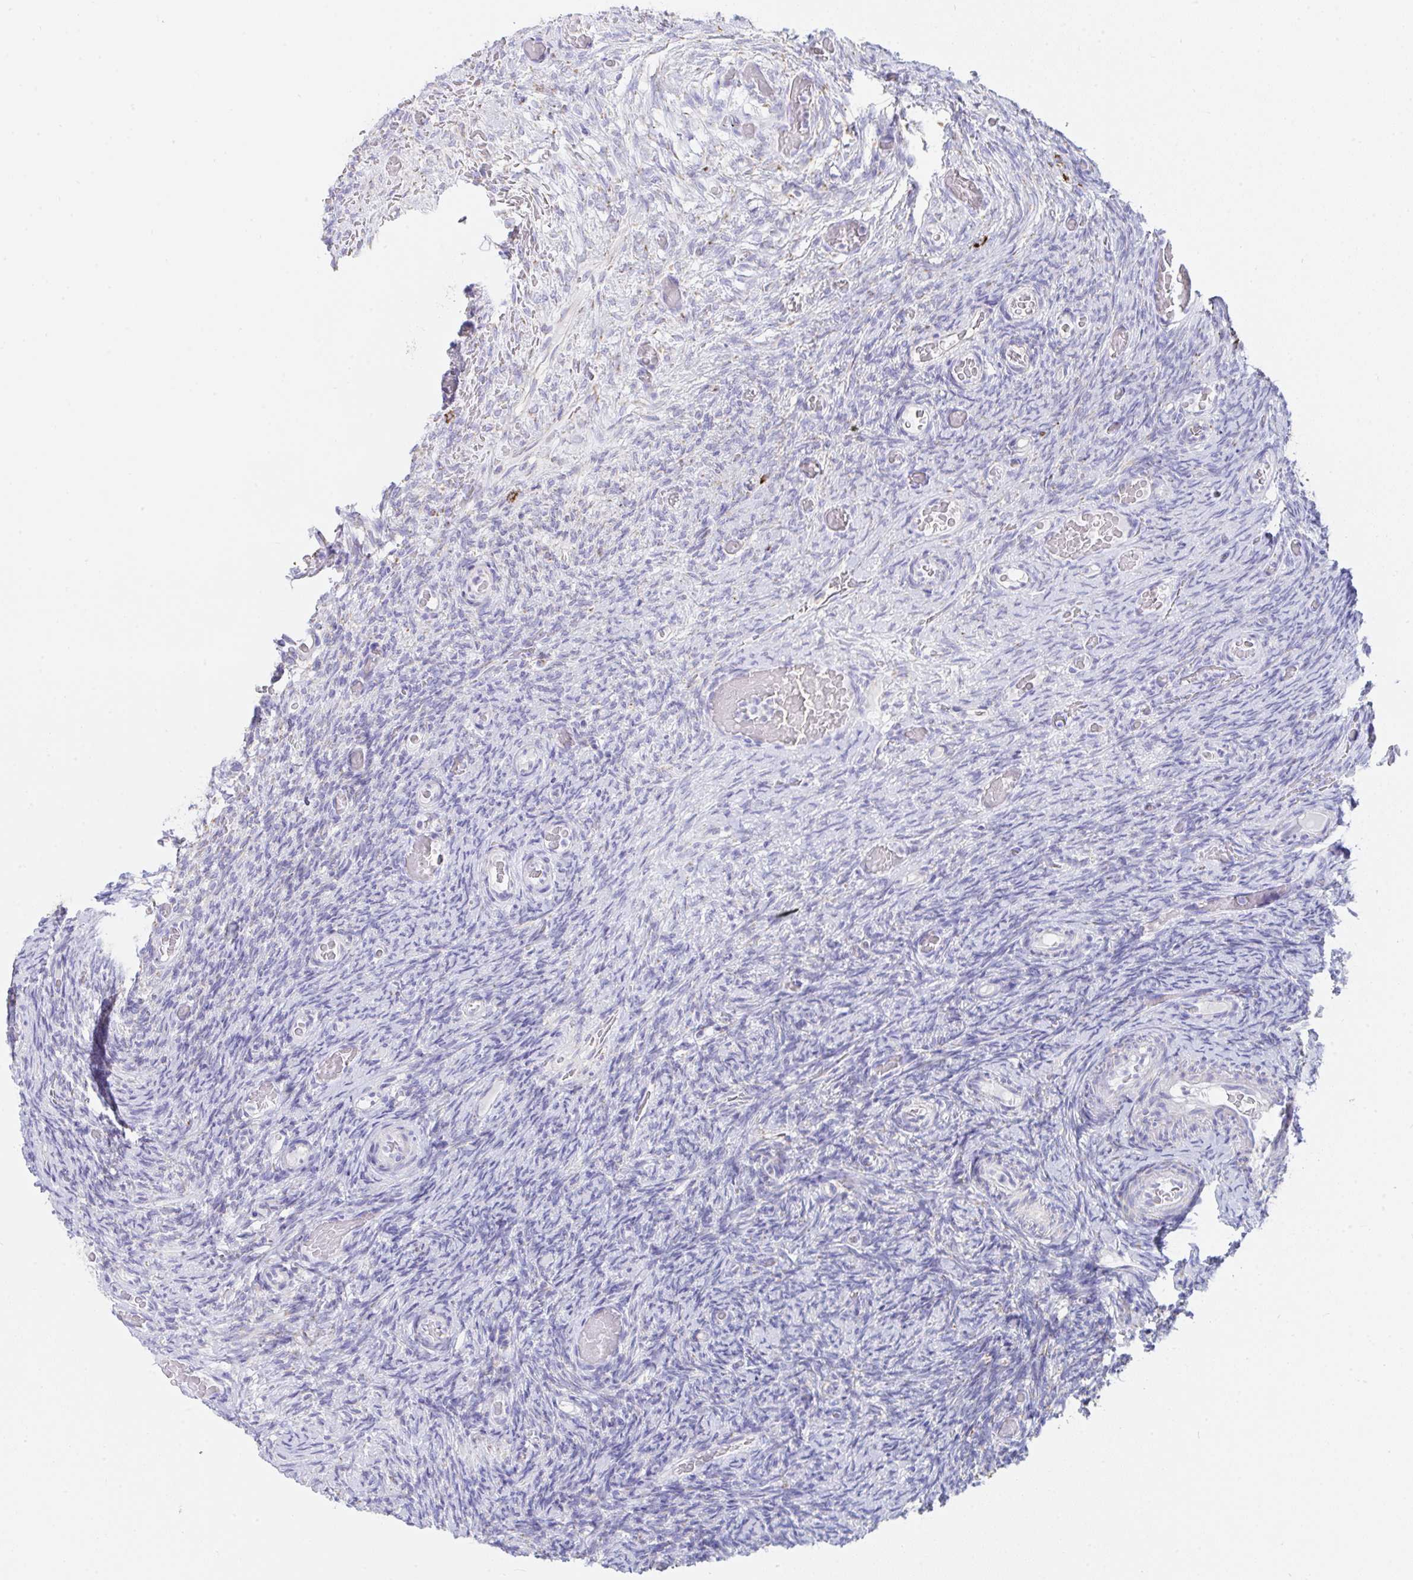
{"staining": {"intensity": "negative", "quantity": "none", "location": "none"}, "tissue": "ovary", "cell_type": "Ovarian stroma cells", "image_type": "normal", "snomed": [{"axis": "morphology", "description": "Normal tissue, NOS"}, {"axis": "topography", "description": "Ovary"}], "caption": "A high-resolution photomicrograph shows immunohistochemistry (IHC) staining of normal ovary, which shows no significant expression in ovarian stroma cells.", "gene": "AIFM1", "patient": {"sex": "female", "age": 34}}